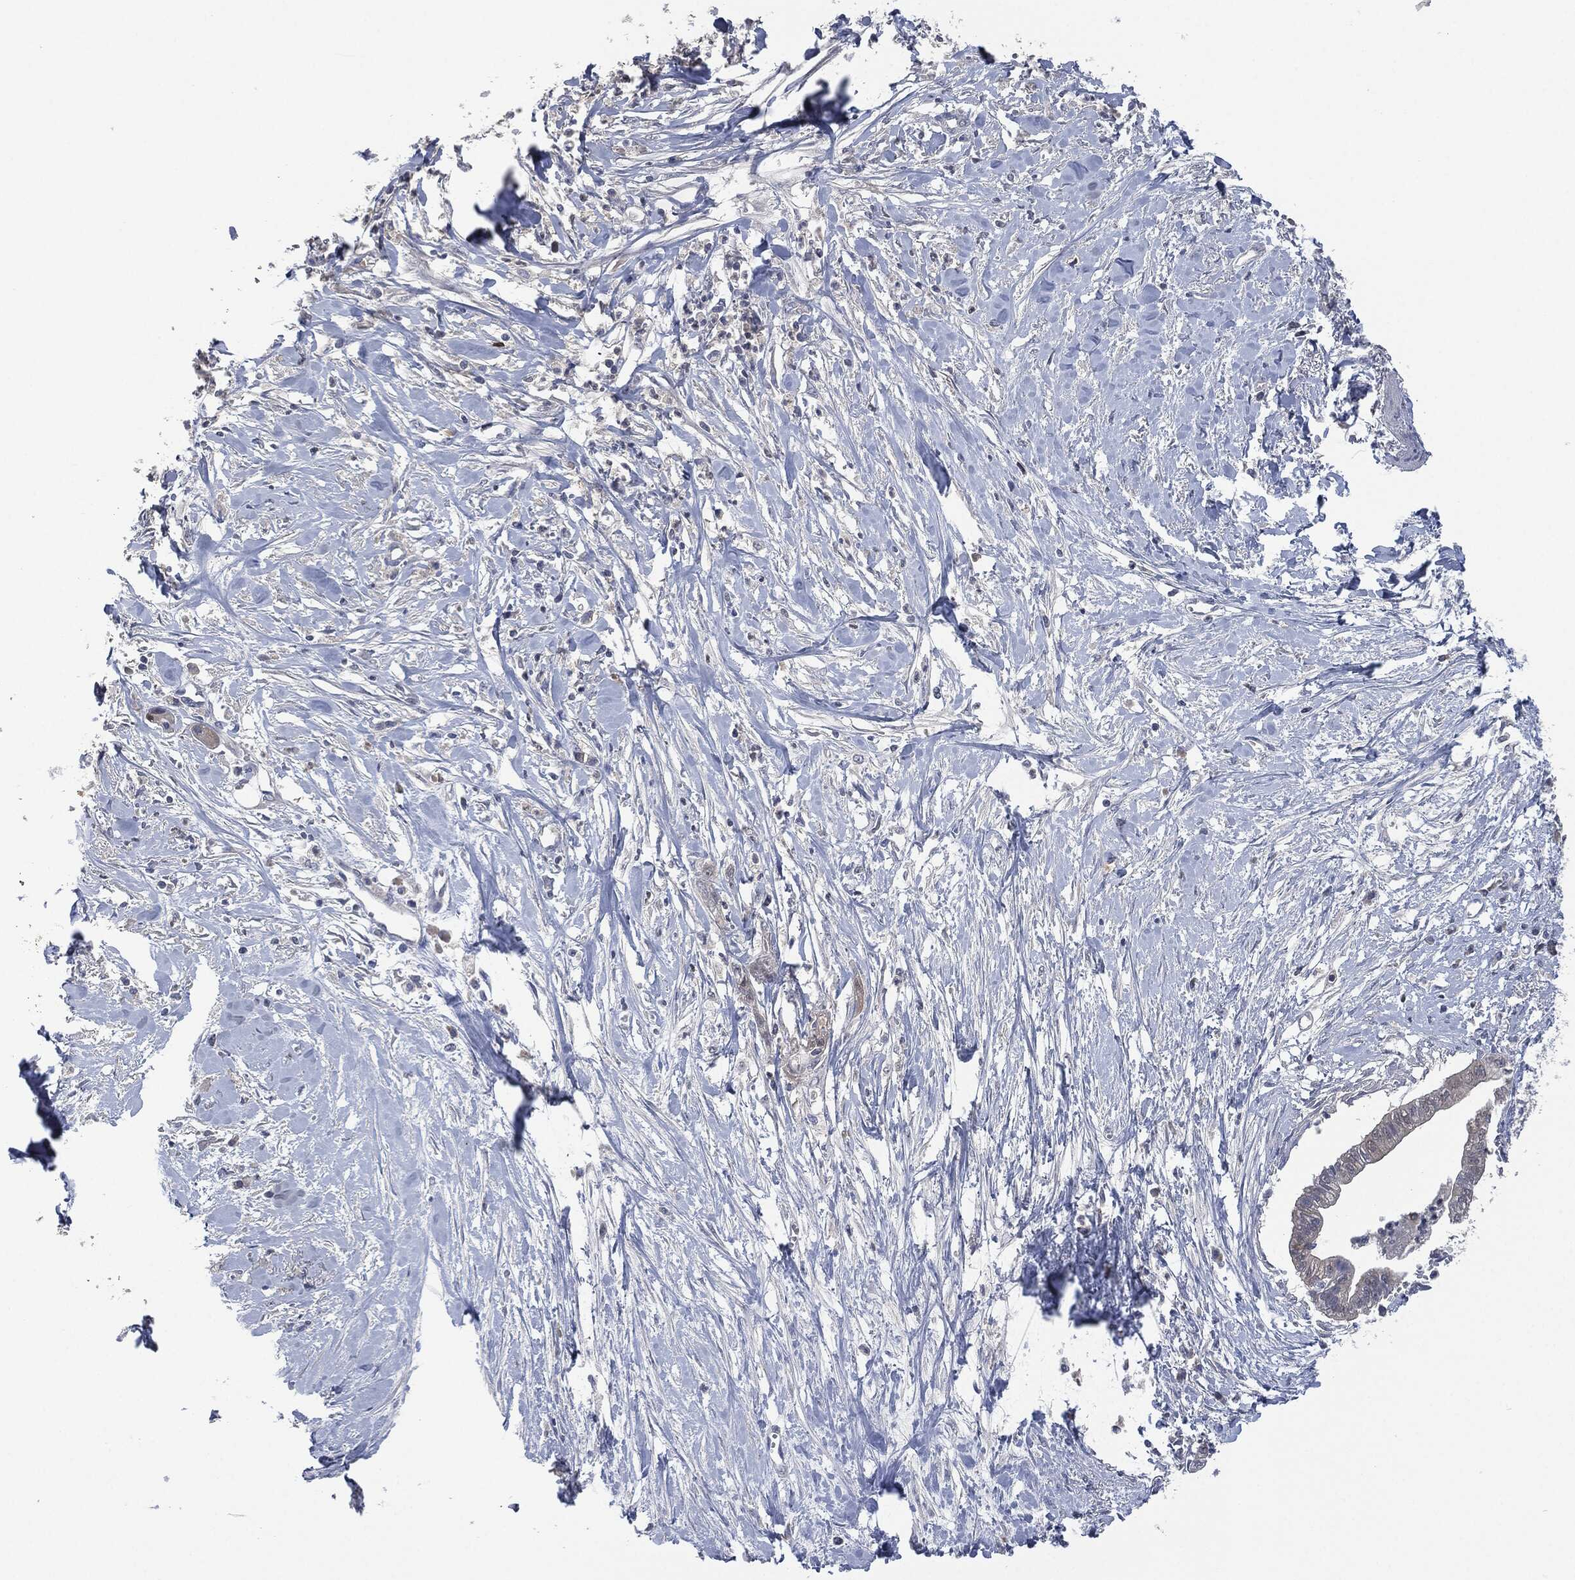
{"staining": {"intensity": "moderate", "quantity": "<25%", "location": "cytoplasmic/membranous"}, "tissue": "pancreatic cancer", "cell_type": "Tumor cells", "image_type": "cancer", "snomed": [{"axis": "morphology", "description": "Normal tissue, NOS"}, {"axis": "morphology", "description": "Adenocarcinoma, NOS"}, {"axis": "topography", "description": "Pancreas"}], "caption": "Pancreatic cancer (adenocarcinoma) stained for a protein (brown) demonstrates moderate cytoplasmic/membranous positive expression in about <25% of tumor cells.", "gene": "IL1RN", "patient": {"sex": "female", "age": 58}}